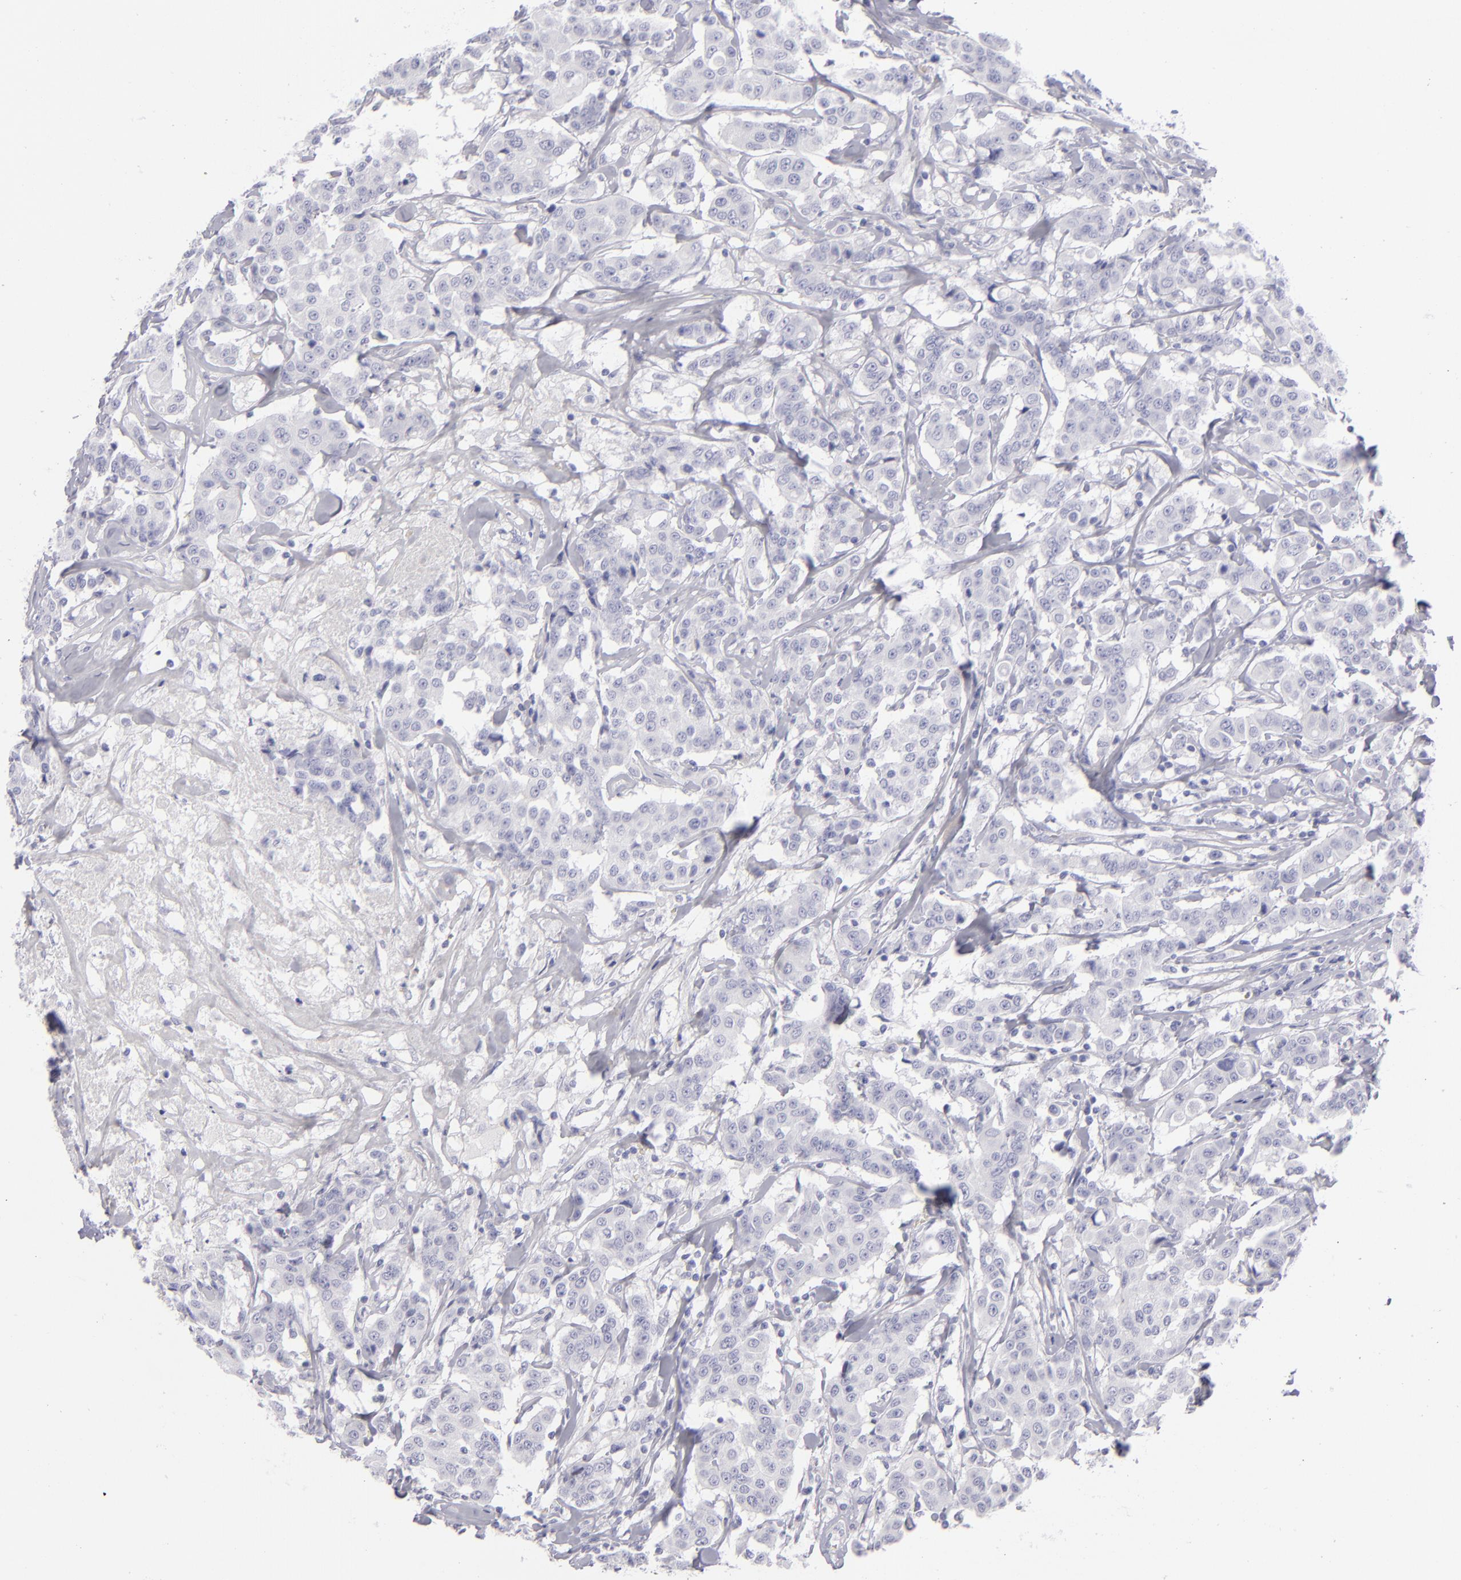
{"staining": {"intensity": "negative", "quantity": "none", "location": "none"}, "tissue": "breast cancer", "cell_type": "Tumor cells", "image_type": "cancer", "snomed": [{"axis": "morphology", "description": "Duct carcinoma"}, {"axis": "topography", "description": "Breast"}], "caption": "An image of breast infiltrating ductal carcinoma stained for a protein displays no brown staining in tumor cells.", "gene": "CD22", "patient": {"sex": "female", "age": 27}}